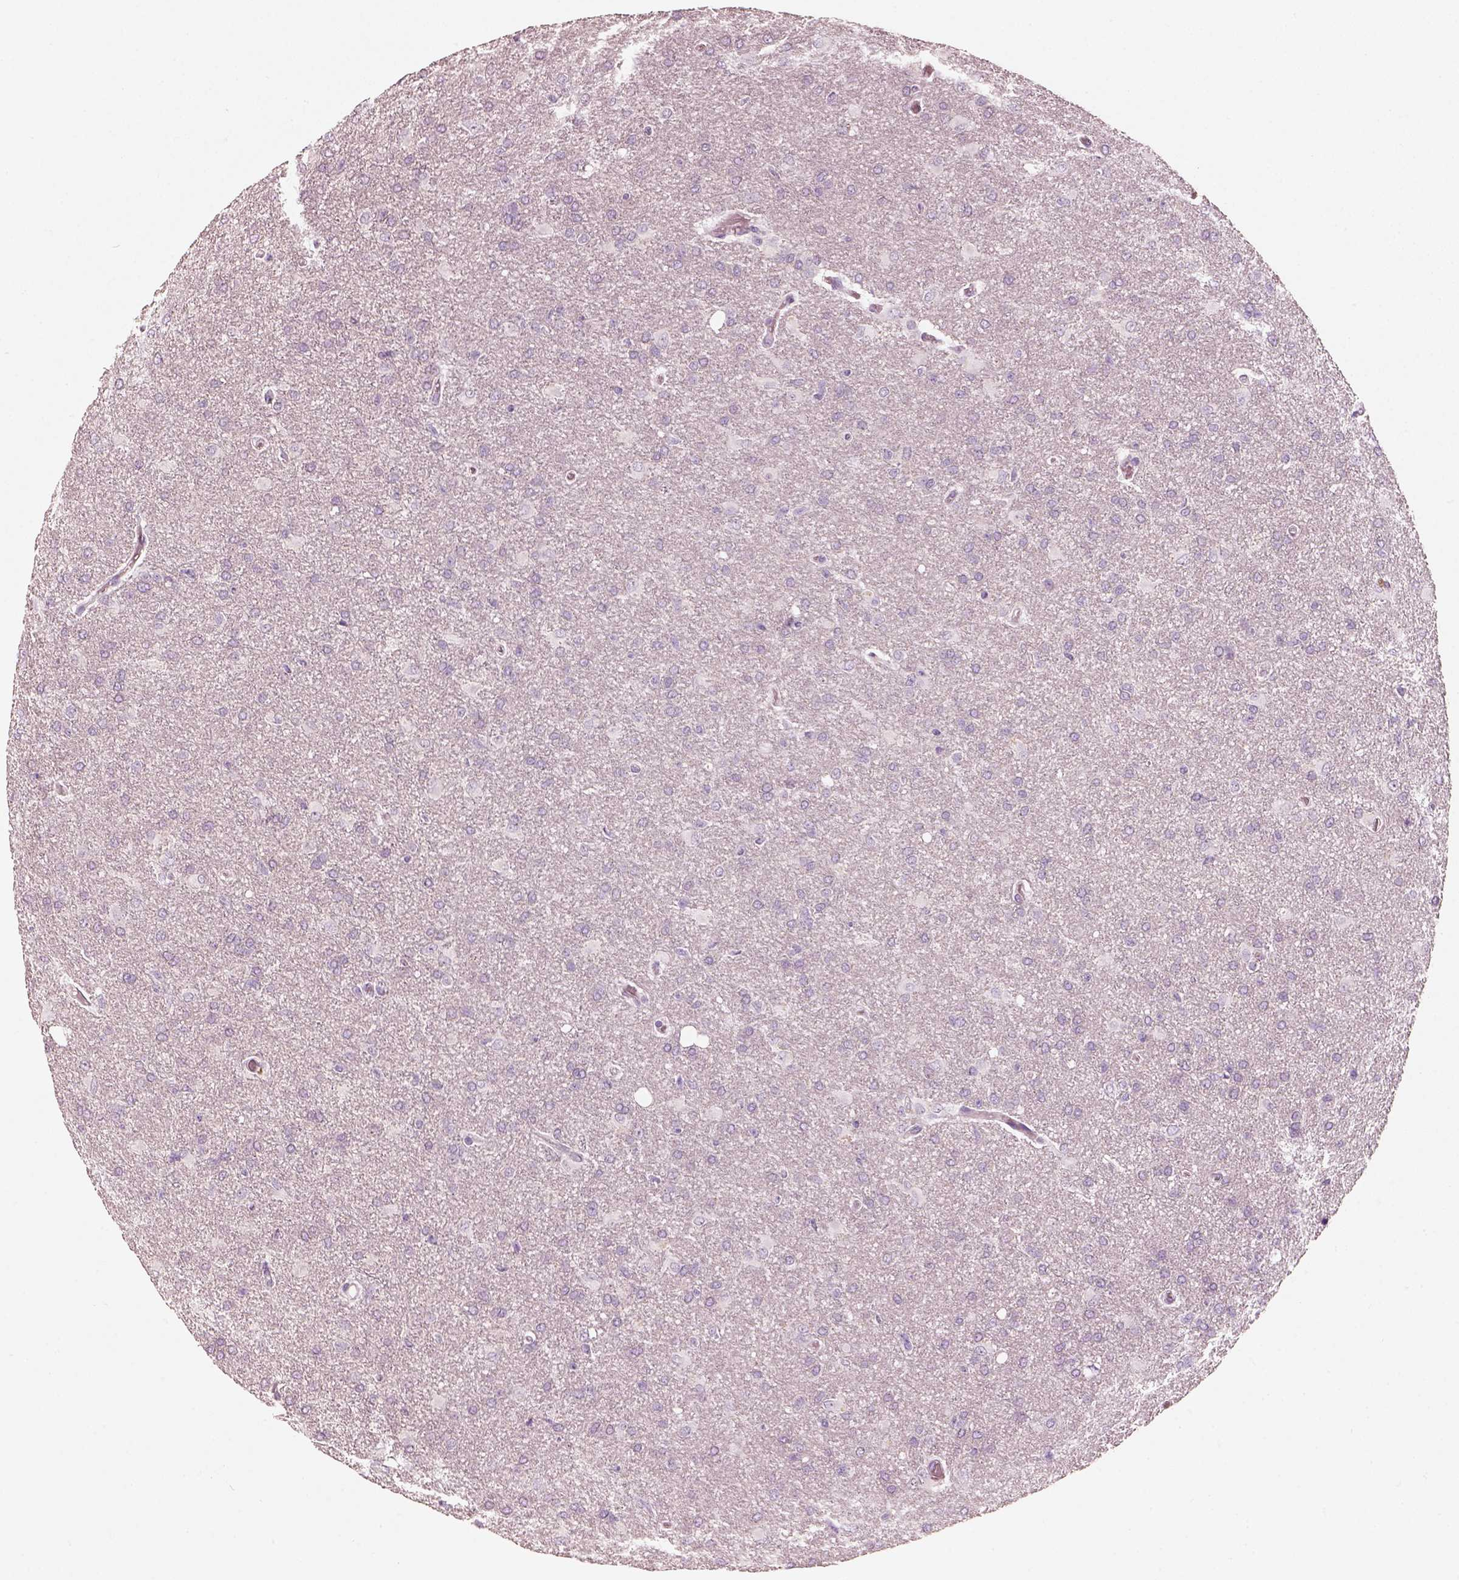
{"staining": {"intensity": "negative", "quantity": "none", "location": "none"}, "tissue": "glioma", "cell_type": "Tumor cells", "image_type": "cancer", "snomed": [{"axis": "morphology", "description": "Glioma, malignant, High grade"}, {"axis": "topography", "description": "Brain"}], "caption": "Immunohistochemistry (IHC) image of human glioma stained for a protein (brown), which shows no positivity in tumor cells. (Stains: DAB immunohistochemistry (IHC) with hematoxylin counter stain, Microscopy: brightfield microscopy at high magnification).", "gene": "R3HDML", "patient": {"sex": "male", "age": 68}}